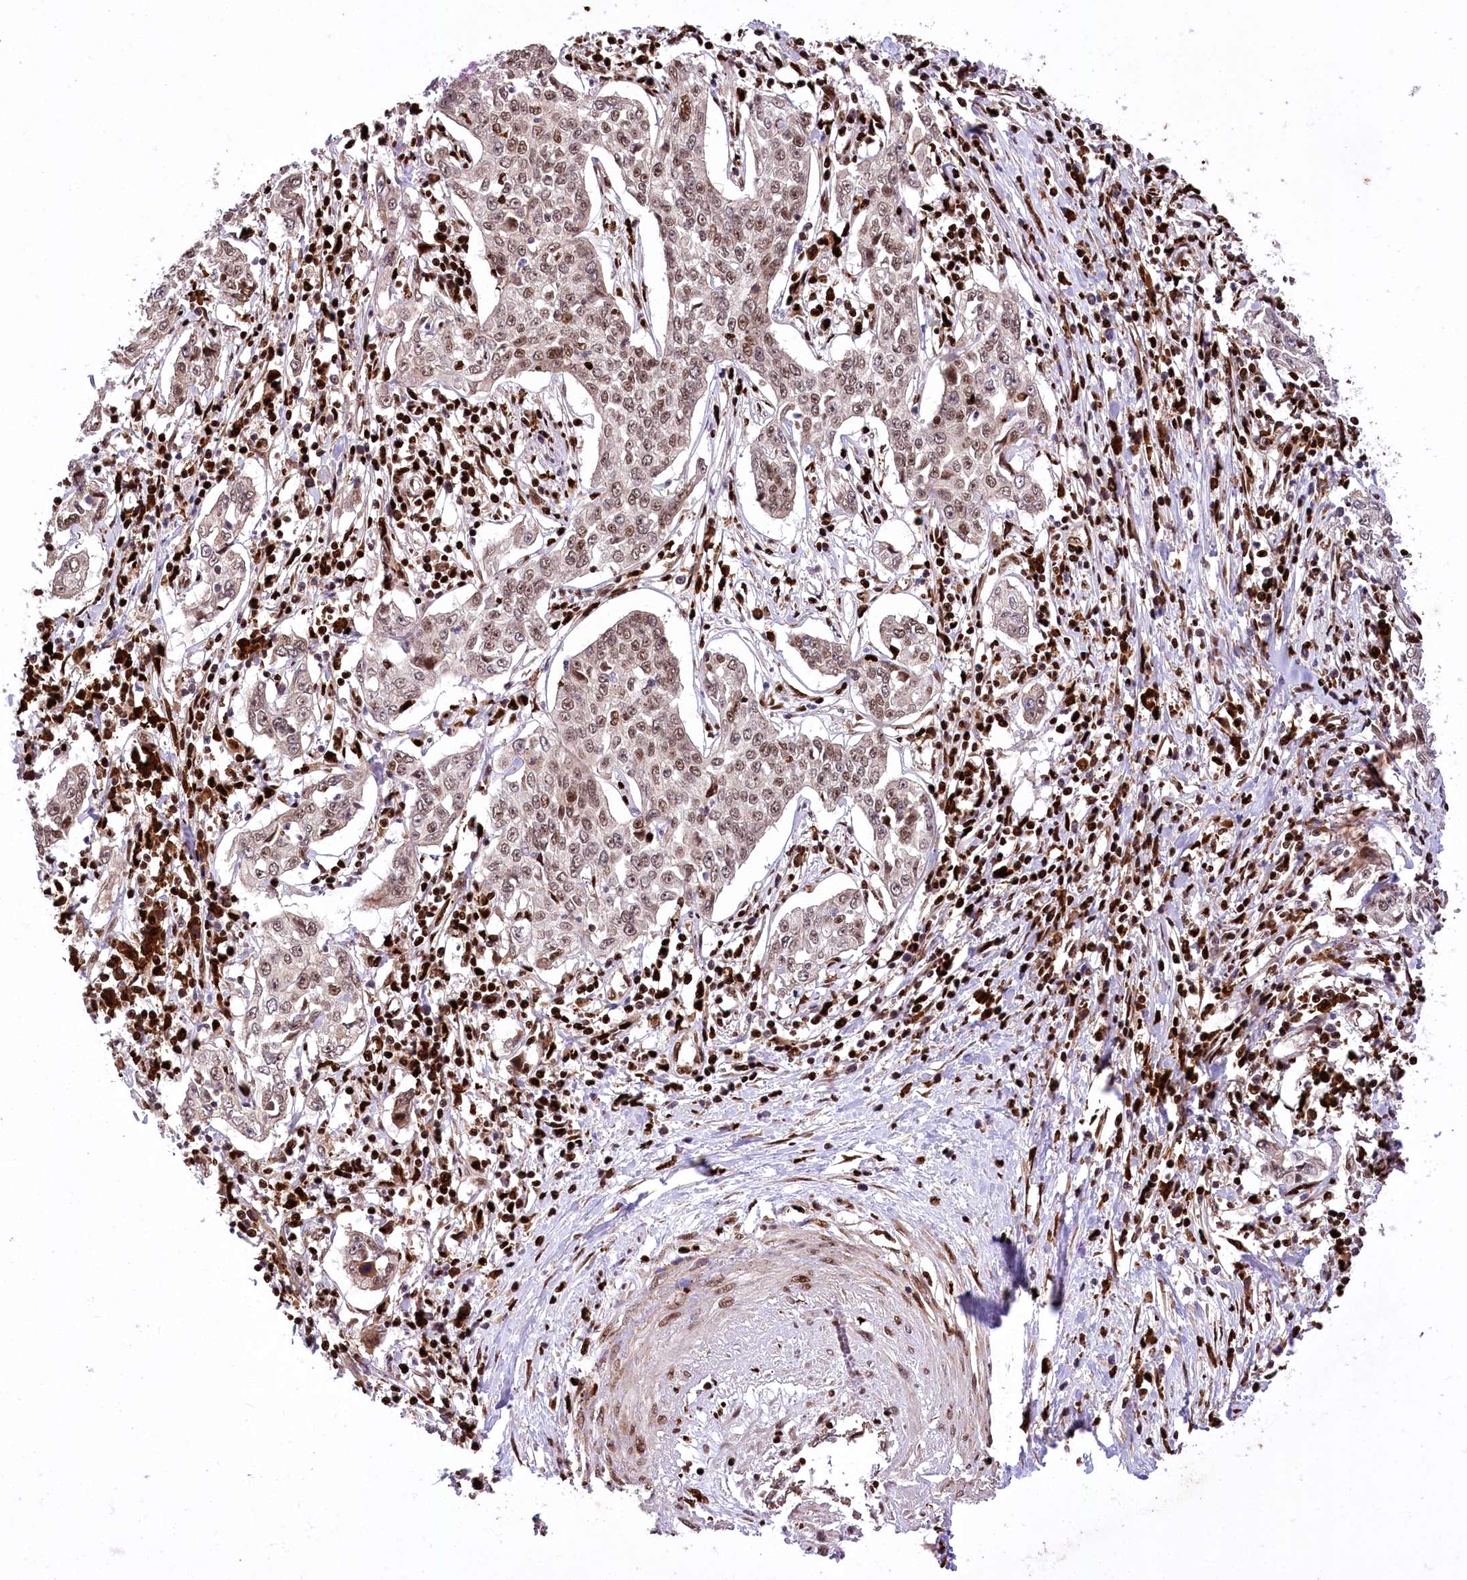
{"staining": {"intensity": "moderate", "quantity": ">75%", "location": "cytoplasmic/membranous,nuclear"}, "tissue": "cervical cancer", "cell_type": "Tumor cells", "image_type": "cancer", "snomed": [{"axis": "morphology", "description": "Squamous cell carcinoma, NOS"}, {"axis": "topography", "description": "Cervix"}], "caption": "An immunohistochemistry (IHC) micrograph of tumor tissue is shown. Protein staining in brown shows moderate cytoplasmic/membranous and nuclear positivity in squamous cell carcinoma (cervical) within tumor cells.", "gene": "FIGN", "patient": {"sex": "female", "age": 35}}